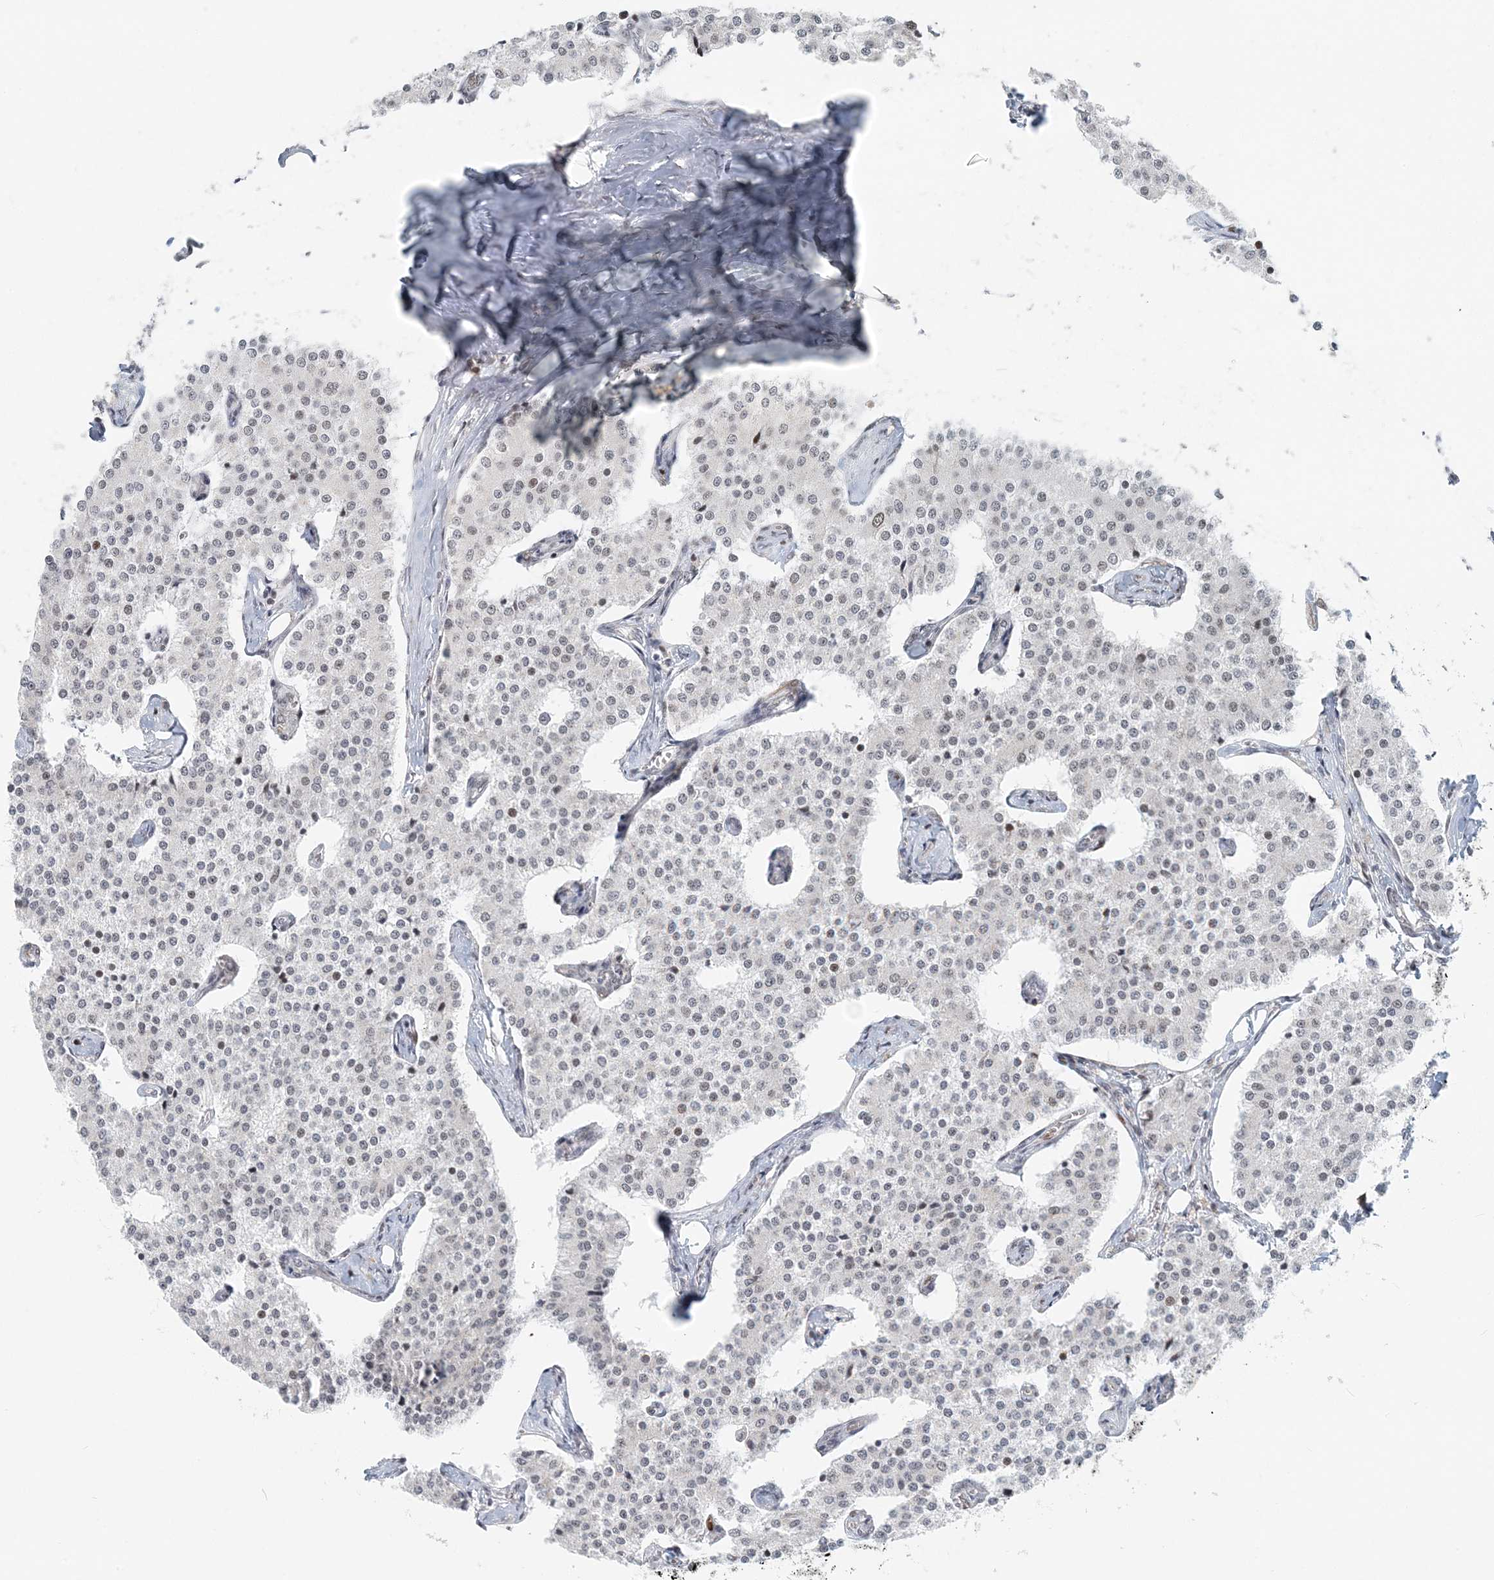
{"staining": {"intensity": "negative", "quantity": "none", "location": "none"}, "tissue": "carcinoid", "cell_type": "Tumor cells", "image_type": "cancer", "snomed": [{"axis": "morphology", "description": "Carcinoid, malignant, NOS"}, {"axis": "topography", "description": "Colon"}], "caption": "The micrograph demonstrates no significant positivity in tumor cells of carcinoid.", "gene": "BAZ1B", "patient": {"sex": "female", "age": 52}}